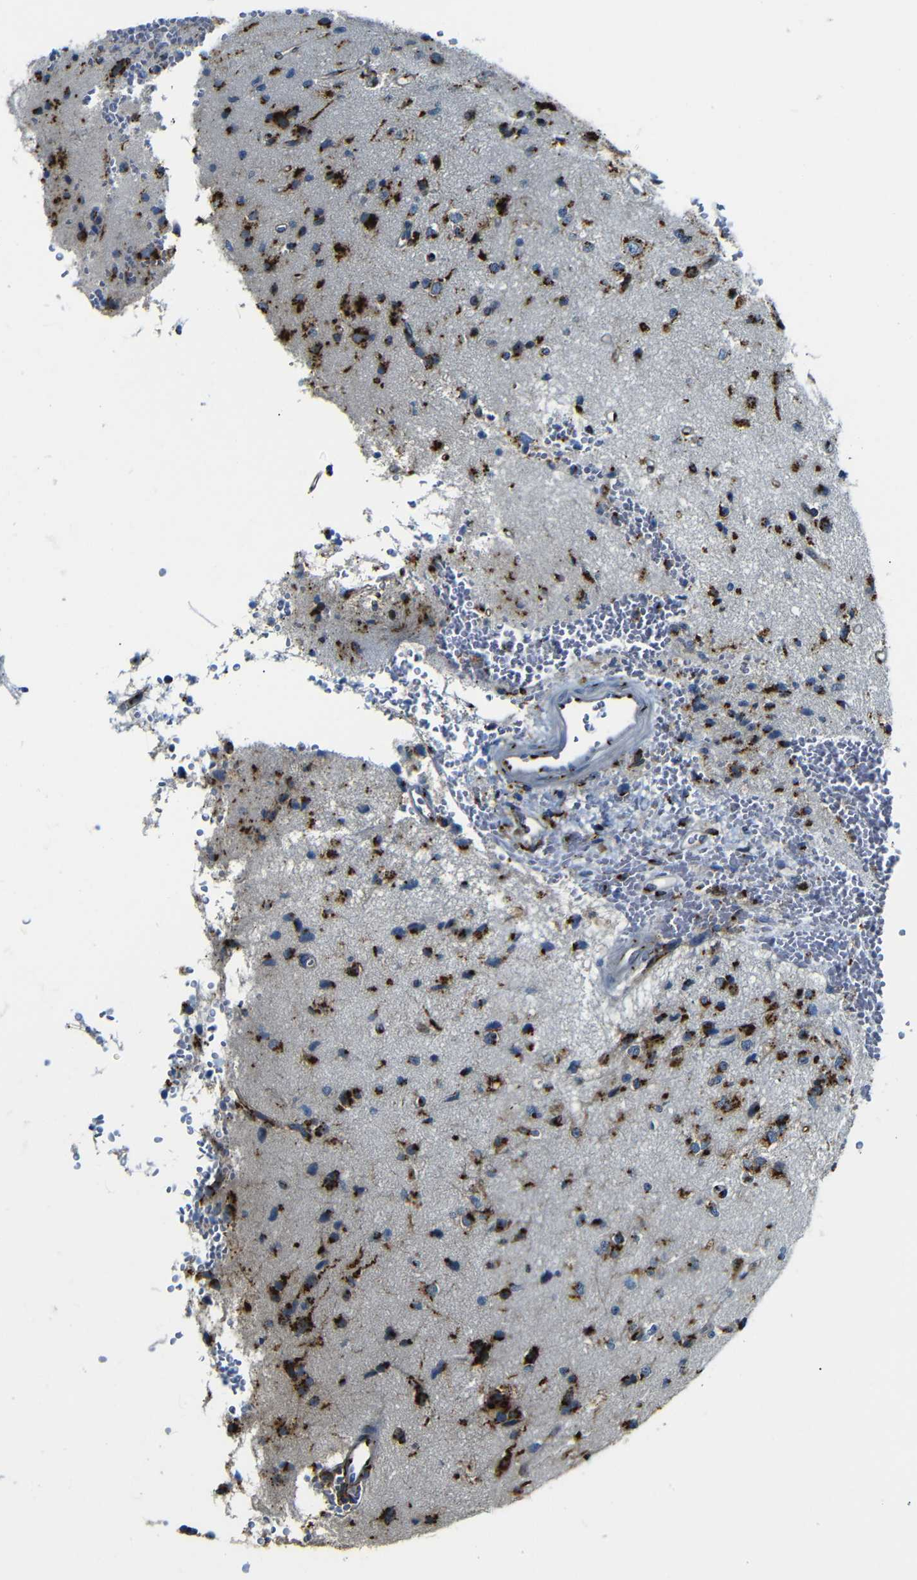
{"staining": {"intensity": "strong", "quantity": ">75%", "location": "cytoplasmic/membranous"}, "tissue": "glioma", "cell_type": "Tumor cells", "image_type": "cancer", "snomed": [{"axis": "morphology", "description": "Glioma, malignant, High grade"}, {"axis": "topography", "description": "pancreas cauda"}], "caption": "A brown stain labels strong cytoplasmic/membranous positivity of a protein in glioma tumor cells.", "gene": "TGOLN2", "patient": {"sex": "male", "age": 60}}